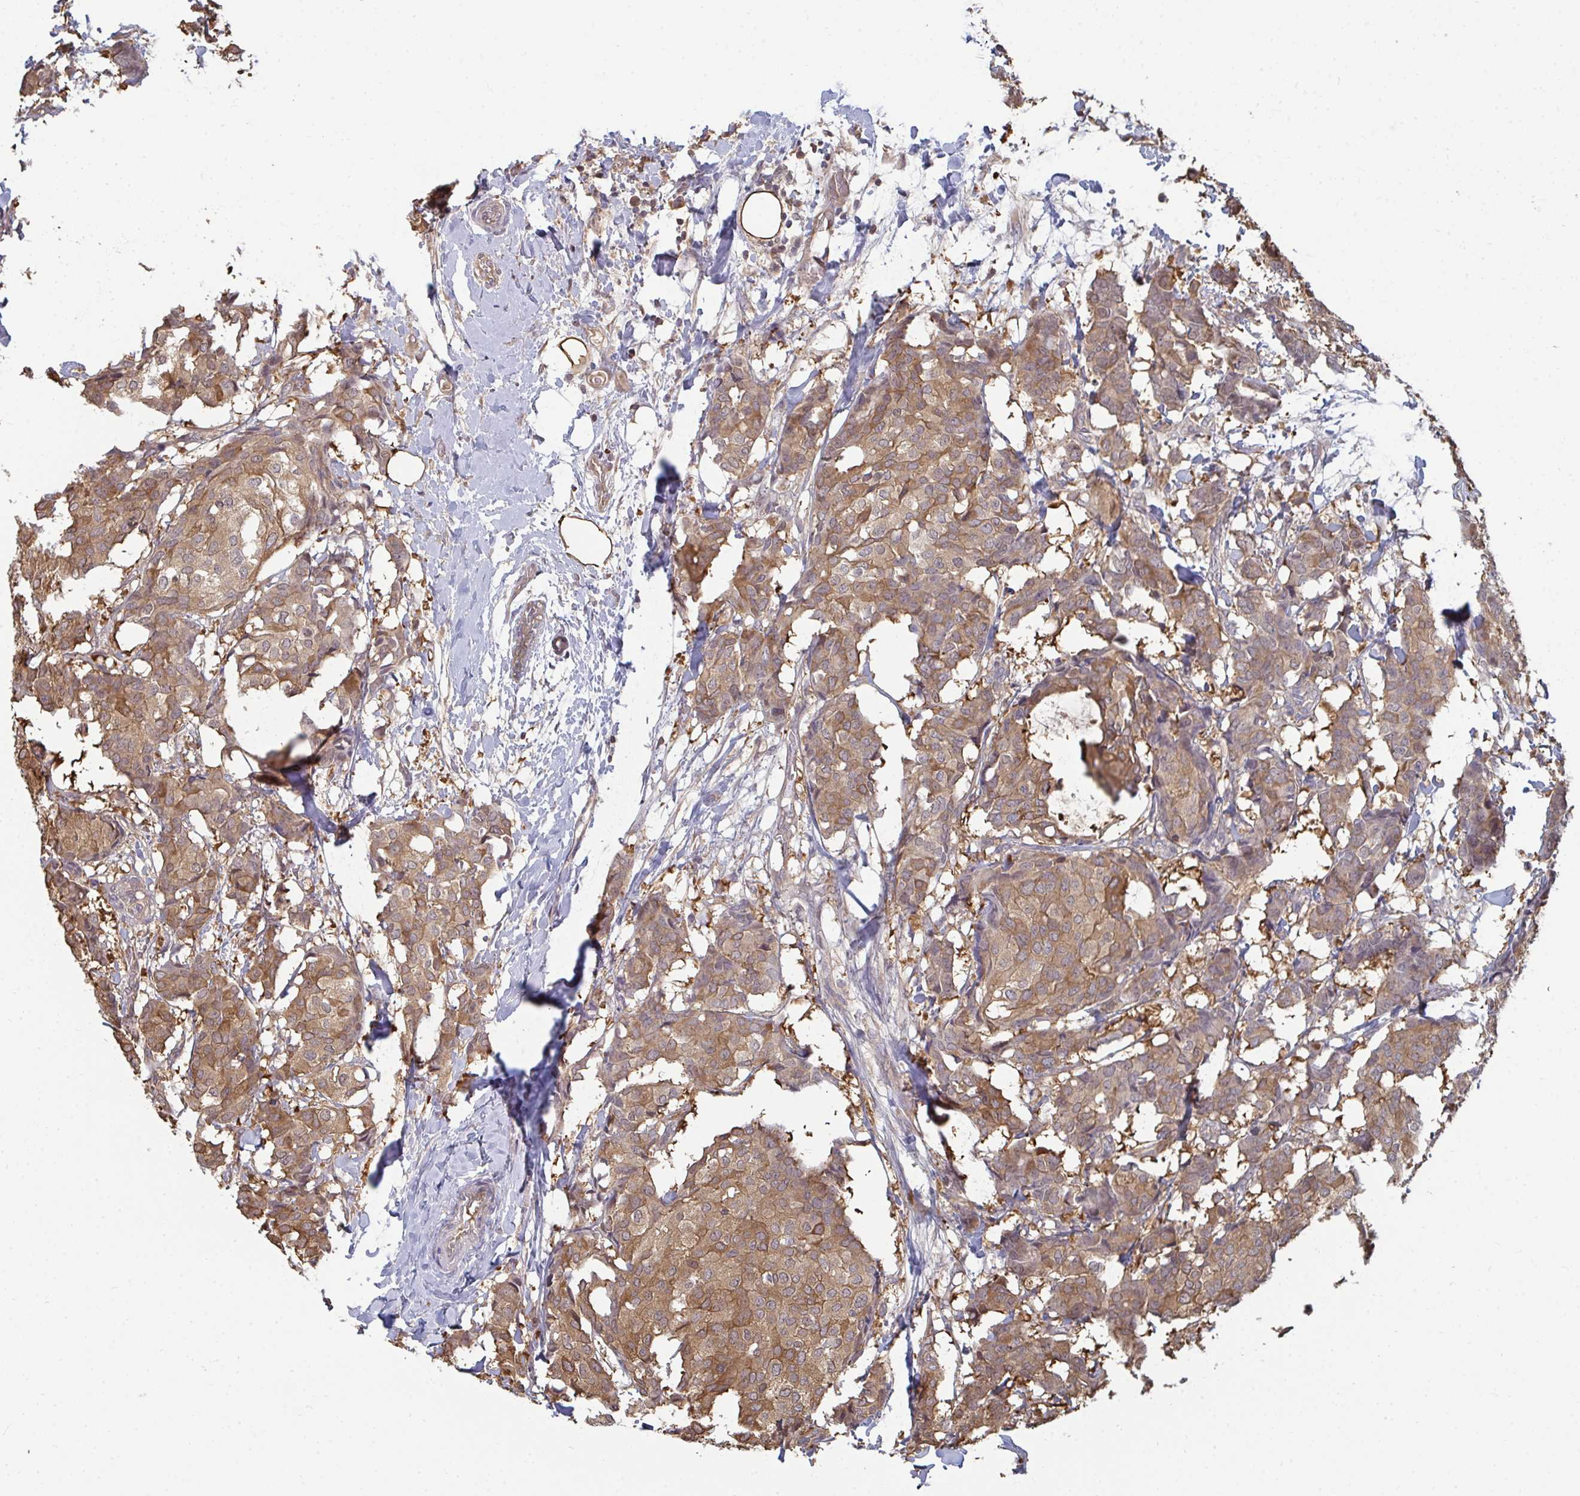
{"staining": {"intensity": "moderate", "quantity": ">75%", "location": "cytoplasmic/membranous"}, "tissue": "breast cancer", "cell_type": "Tumor cells", "image_type": "cancer", "snomed": [{"axis": "morphology", "description": "Duct carcinoma"}, {"axis": "topography", "description": "Breast"}], "caption": "Immunohistochemistry (IHC) image of neoplastic tissue: human breast cancer (invasive ductal carcinoma) stained using immunohistochemistry (IHC) displays medium levels of moderate protein expression localized specifically in the cytoplasmic/membranous of tumor cells, appearing as a cytoplasmic/membranous brown color.", "gene": "TTC9C", "patient": {"sex": "female", "age": 75}}